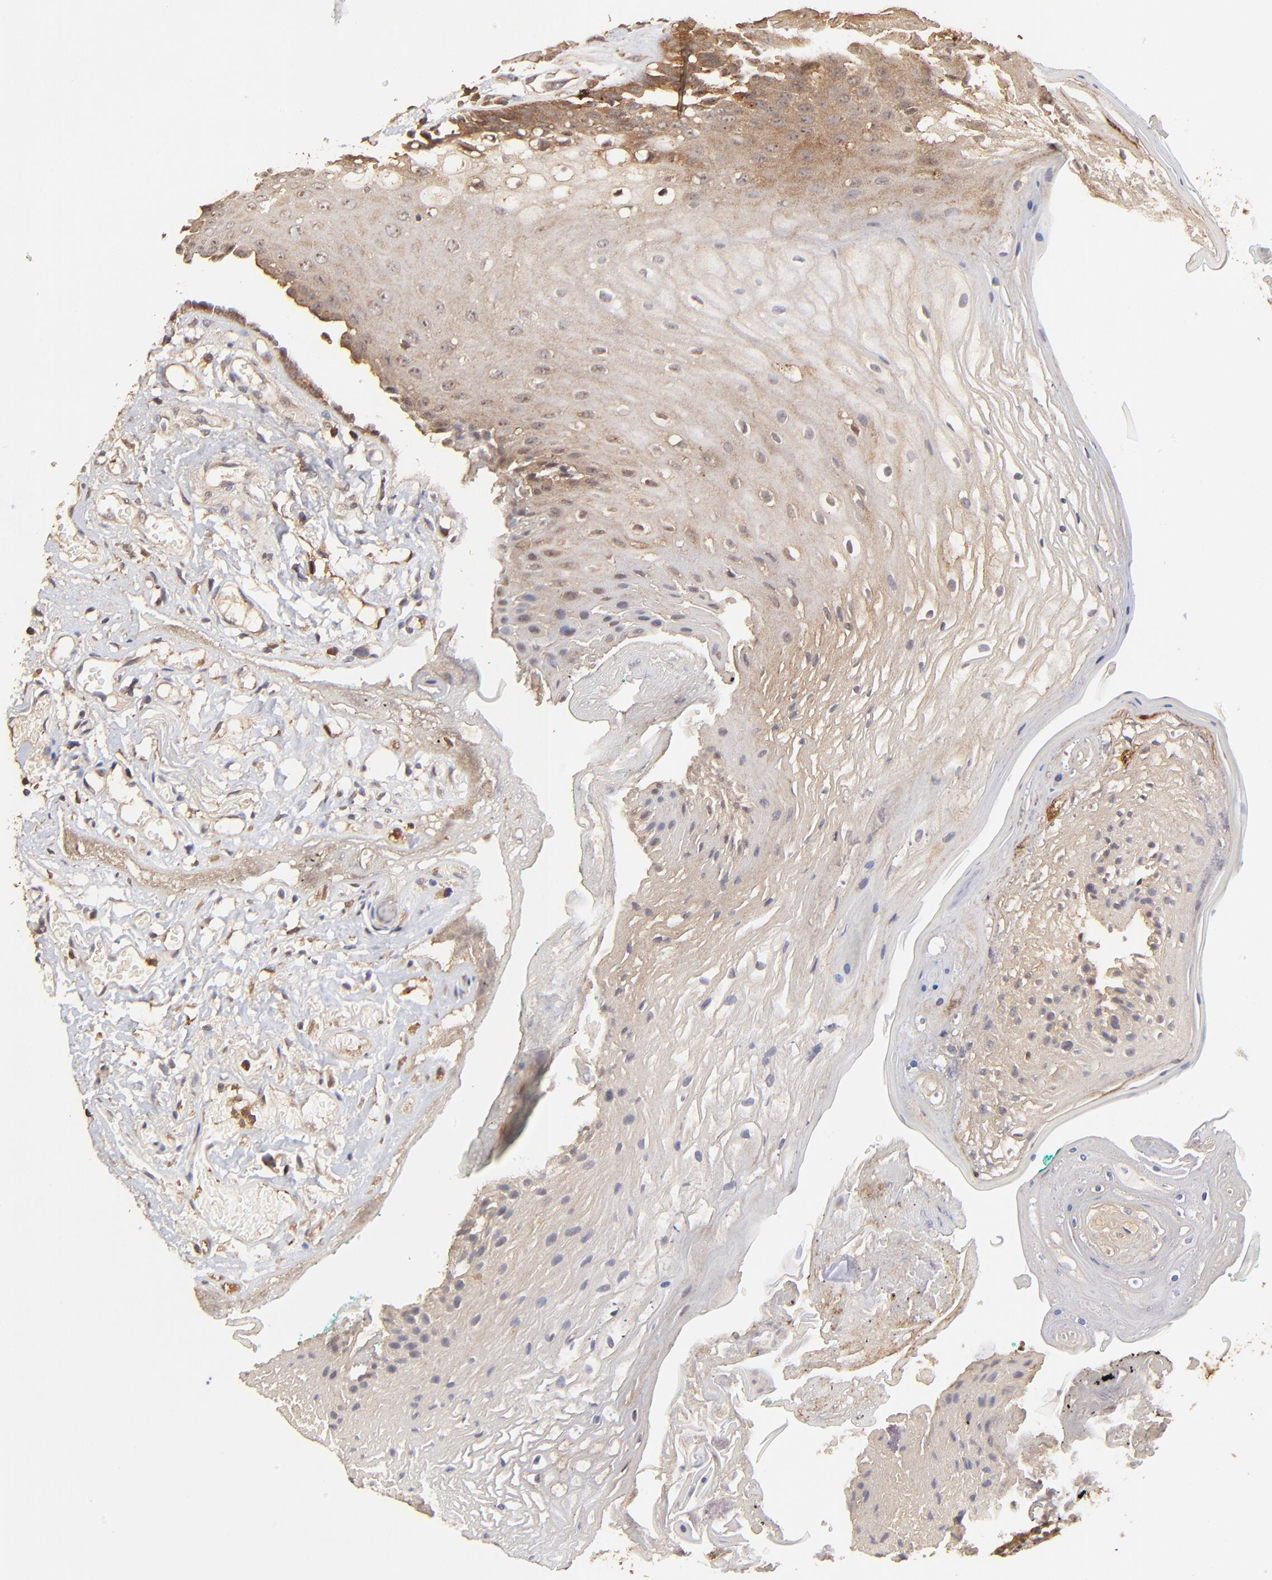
{"staining": {"intensity": "moderate", "quantity": "<25%", "location": "cytoplasmic/membranous"}, "tissue": "oral mucosa", "cell_type": "Squamous epithelial cells", "image_type": "normal", "snomed": [{"axis": "morphology", "description": "Normal tissue, NOS"}, {"axis": "morphology", "description": "Squamous cell carcinoma, NOS"}, {"axis": "topography", "description": "Skeletal muscle"}, {"axis": "topography", "description": "Oral tissue"}, {"axis": "topography", "description": "Head-Neck"}], "caption": "Protein staining by immunohistochemistry exhibits moderate cytoplasmic/membranous expression in about <25% of squamous epithelial cells in unremarkable oral mucosa.", "gene": "STON2", "patient": {"sex": "female", "age": 84}}